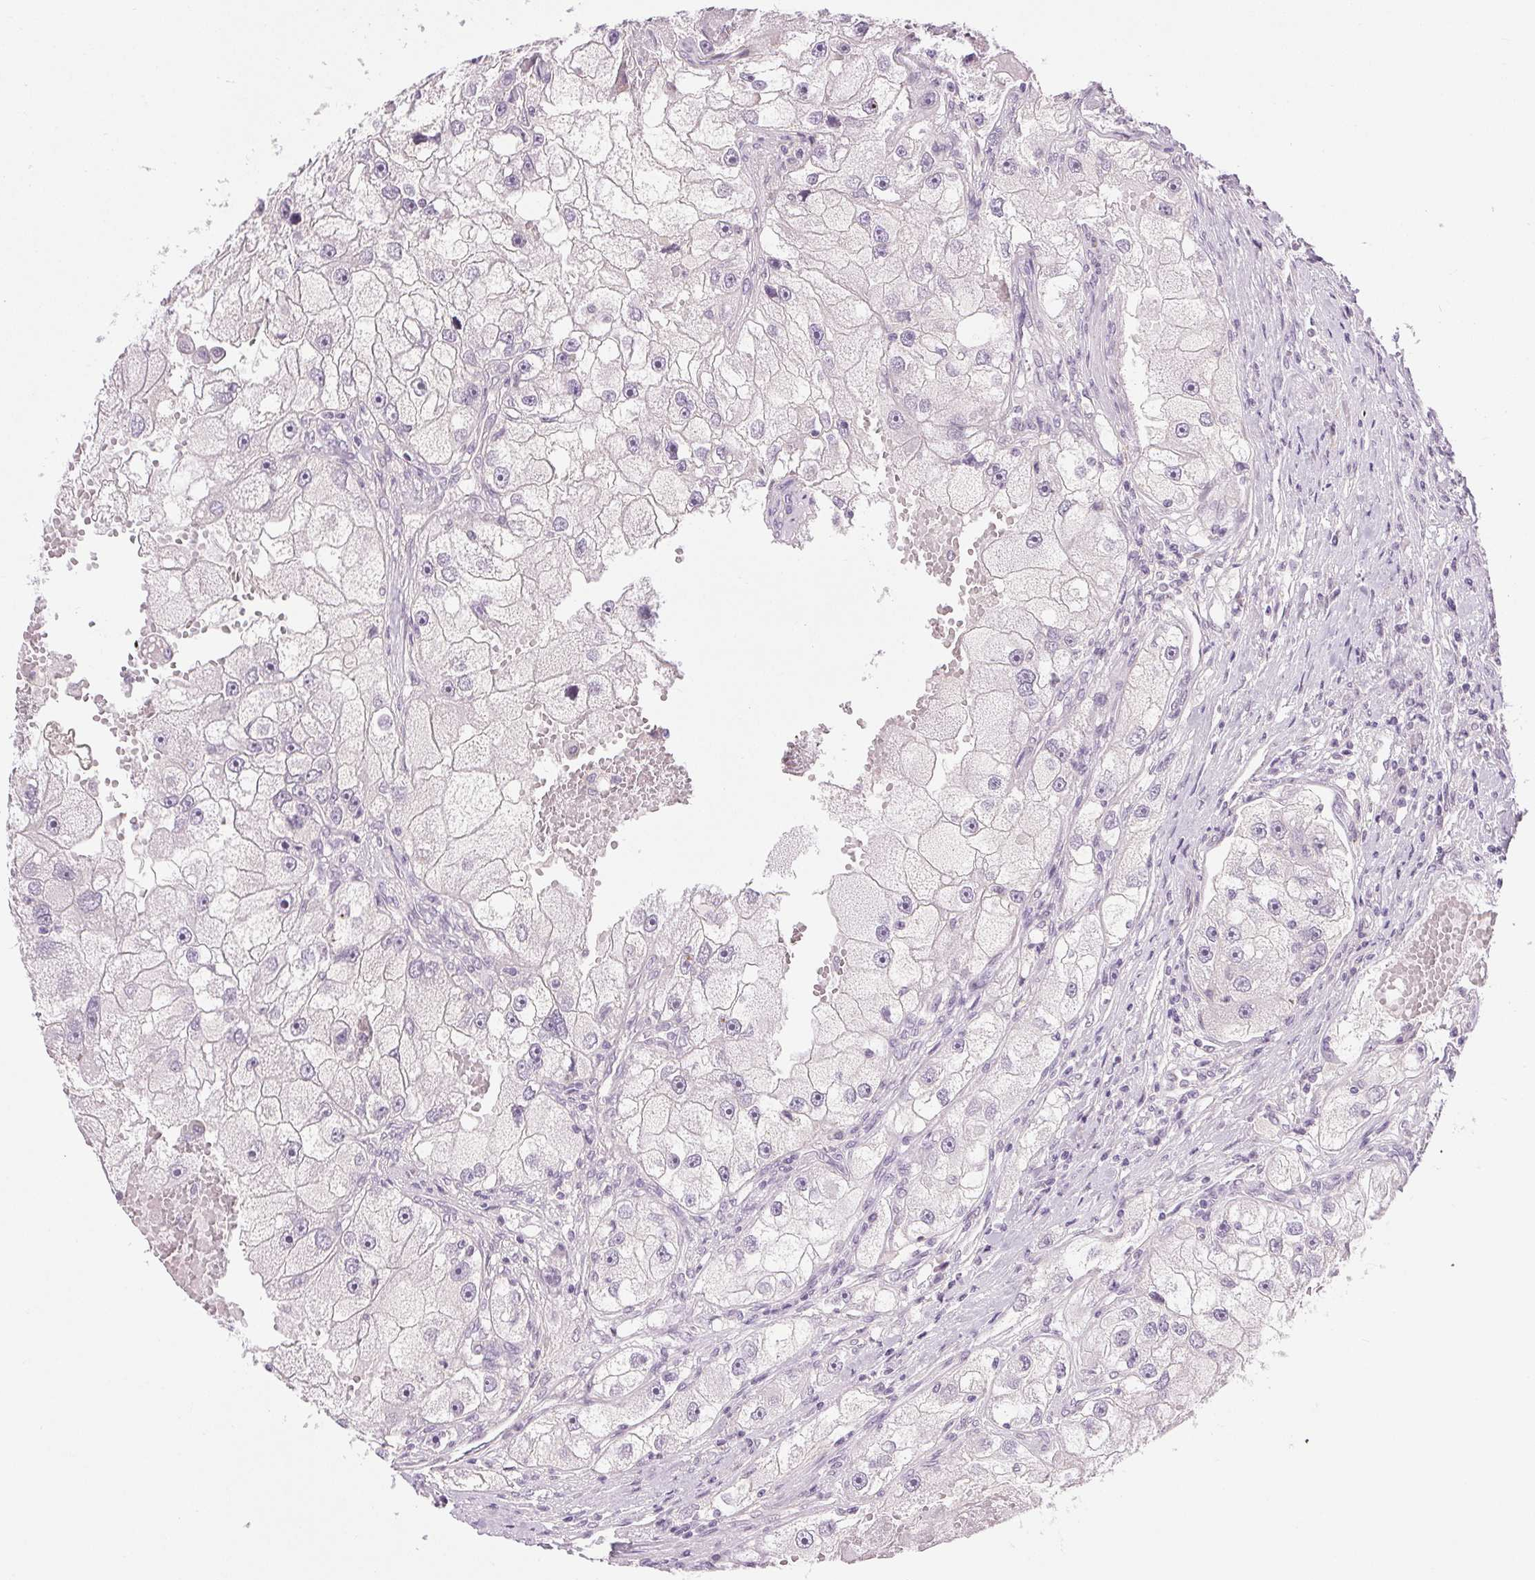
{"staining": {"intensity": "negative", "quantity": "none", "location": "none"}, "tissue": "renal cancer", "cell_type": "Tumor cells", "image_type": "cancer", "snomed": [{"axis": "morphology", "description": "Adenocarcinoma, NOS"}, {"axis": "topography", "description": "Kidney"}], "caption": "An immunohistochemistry (IHC) micrograph of renal cancer (adenocarcinoma) is shown. There is no staining in tumor cells of renal cancer (adenocarcinoma).", "gene": "FAM168A", "patient": {"sex": "male", "age": 63}}